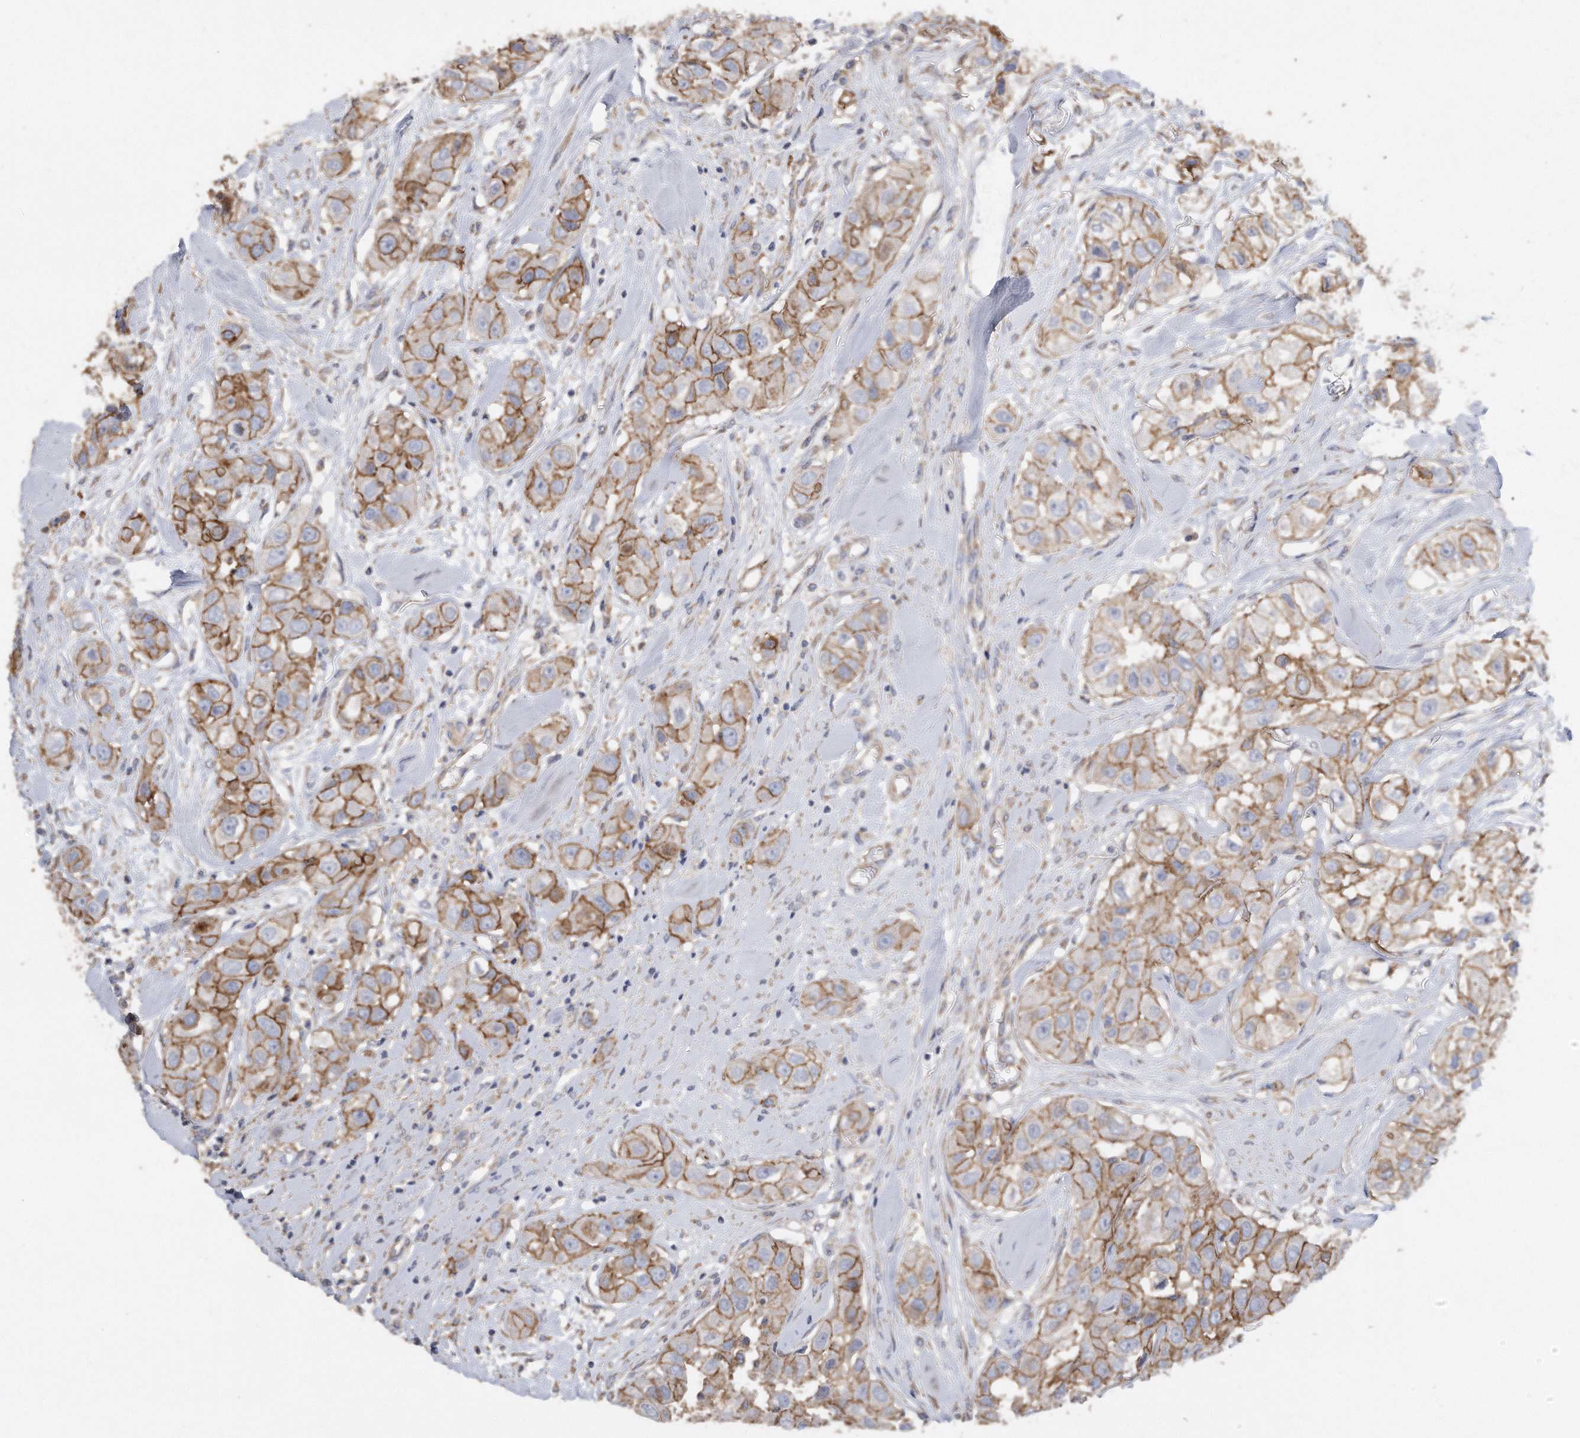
{"staining": {"intensity": "moderate", "quantity": ">75%", "location": "cytoplasmic/membranous"}, "tissue": "head and neck cancer", "cell_type": "Tumor cells", "image_type": "cancer", "snomed": [{"axis": "morphology", "description": "Normal tissue, NOS"}, {"axis": "morphology", "description": "Squamous cell carcinoma, NOS"}, {"axis": "topography", "description": "Skeletal muscle"}, {"axis": "topography", "description": "Head-Neck"}], "caption": "This image shows immunohistochemistry staining of human head and neck cancer, with medium moderate cytoplasmic/membranous staining in about >75% of tumor cells.", "gene": "CDCP1", "patient": {"sex": "male", "age": 51}}